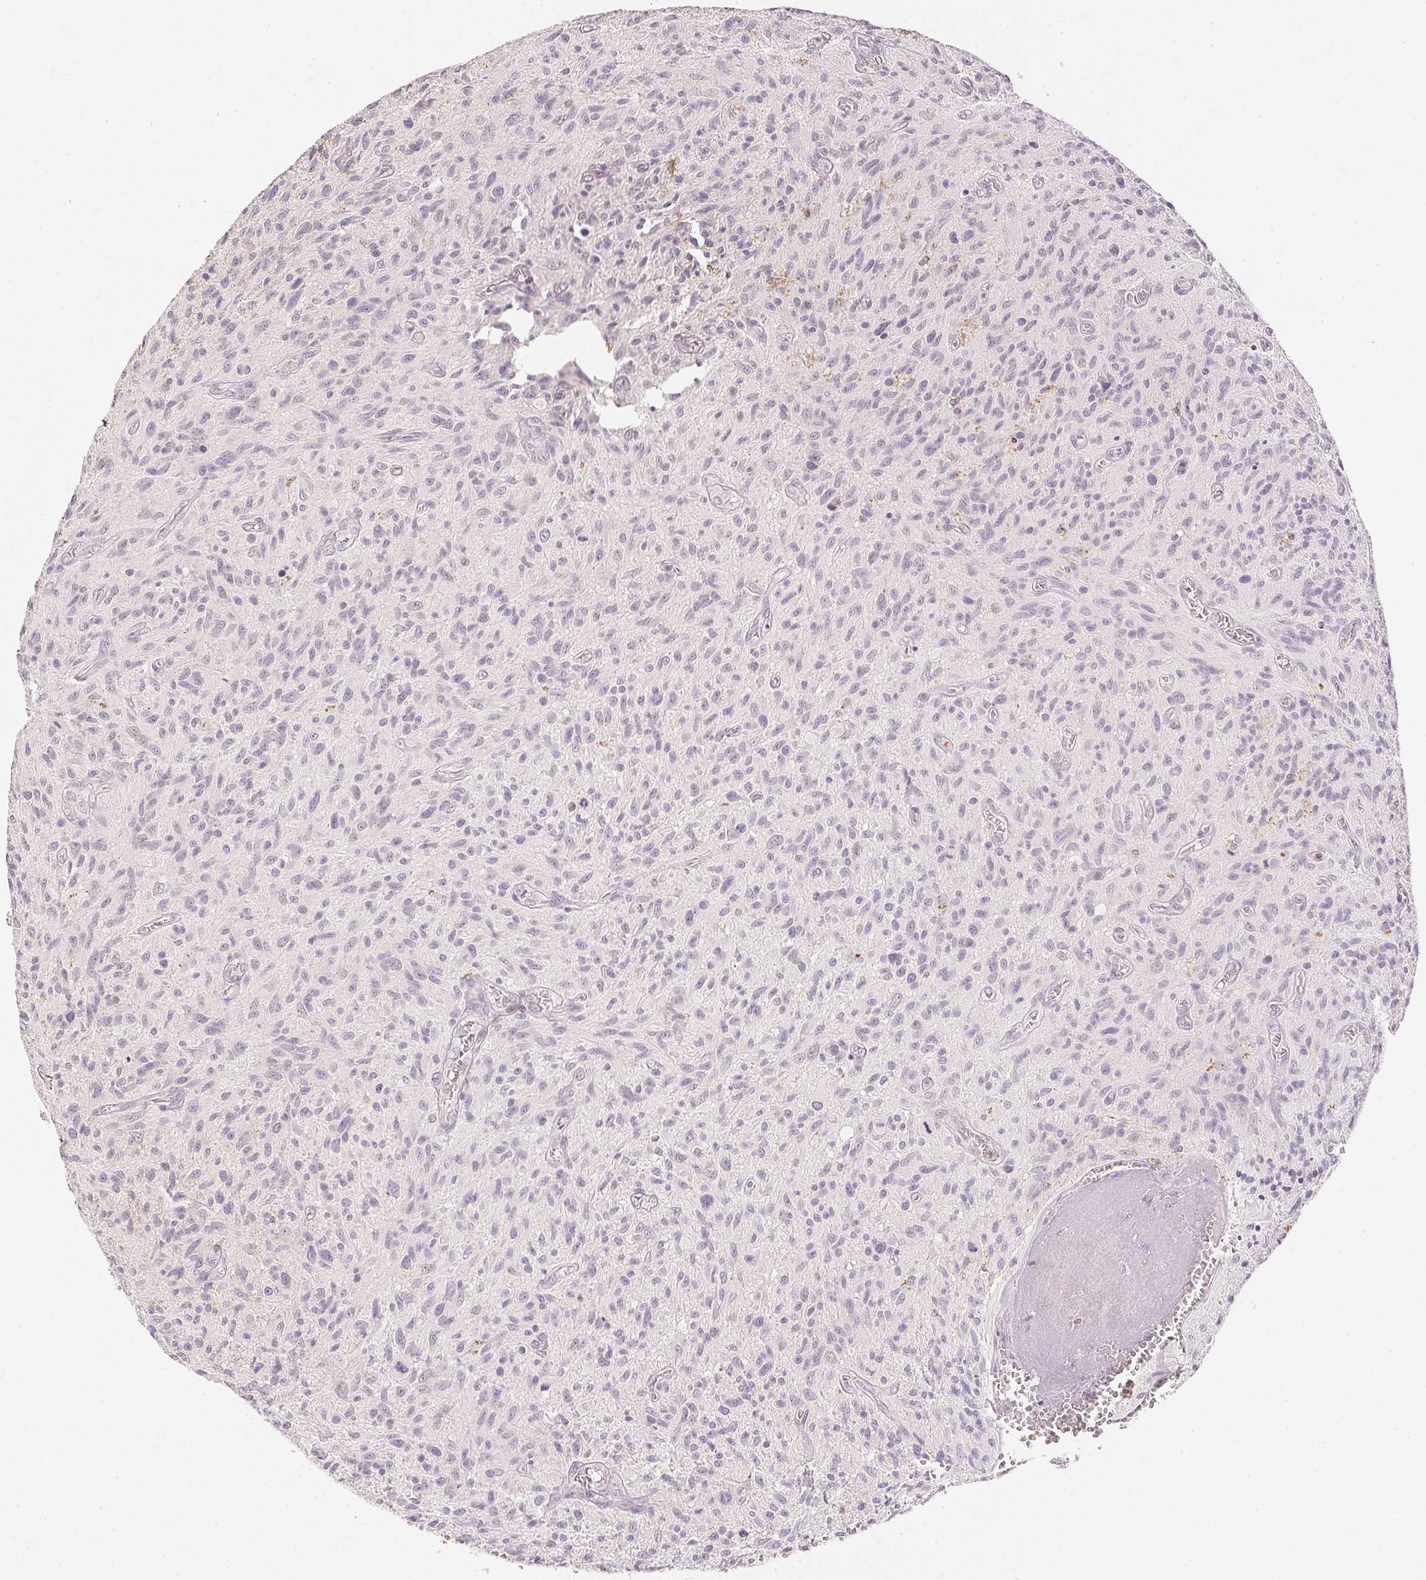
{"staining": {"intensity": "negative", "quantity": "none", "location": "none"}, "tissue": "glioma", "cell_type": "Tumor cells", "image_type": "cancer", "snomed": [{"axis": "morphology", "description": "Glioma, malignant, High grade"}, {"axis": "topography", "description": "Brain"}], "caption": "Immunohistochemistry histopathology image of neoplastic tissue: human malignant glioma (high-grade) stained with DAB (3,3'-diaminobenzidine) exhibits no significant protein positivity in tumor cells. The staining was performed using DAB to visualize the protein expression in brown, while the nuclei were stained in blue with hematoxylin (Magnification: 20x).", "gene": "SMTN", "patient": {"sex": "male", "age": 75}}